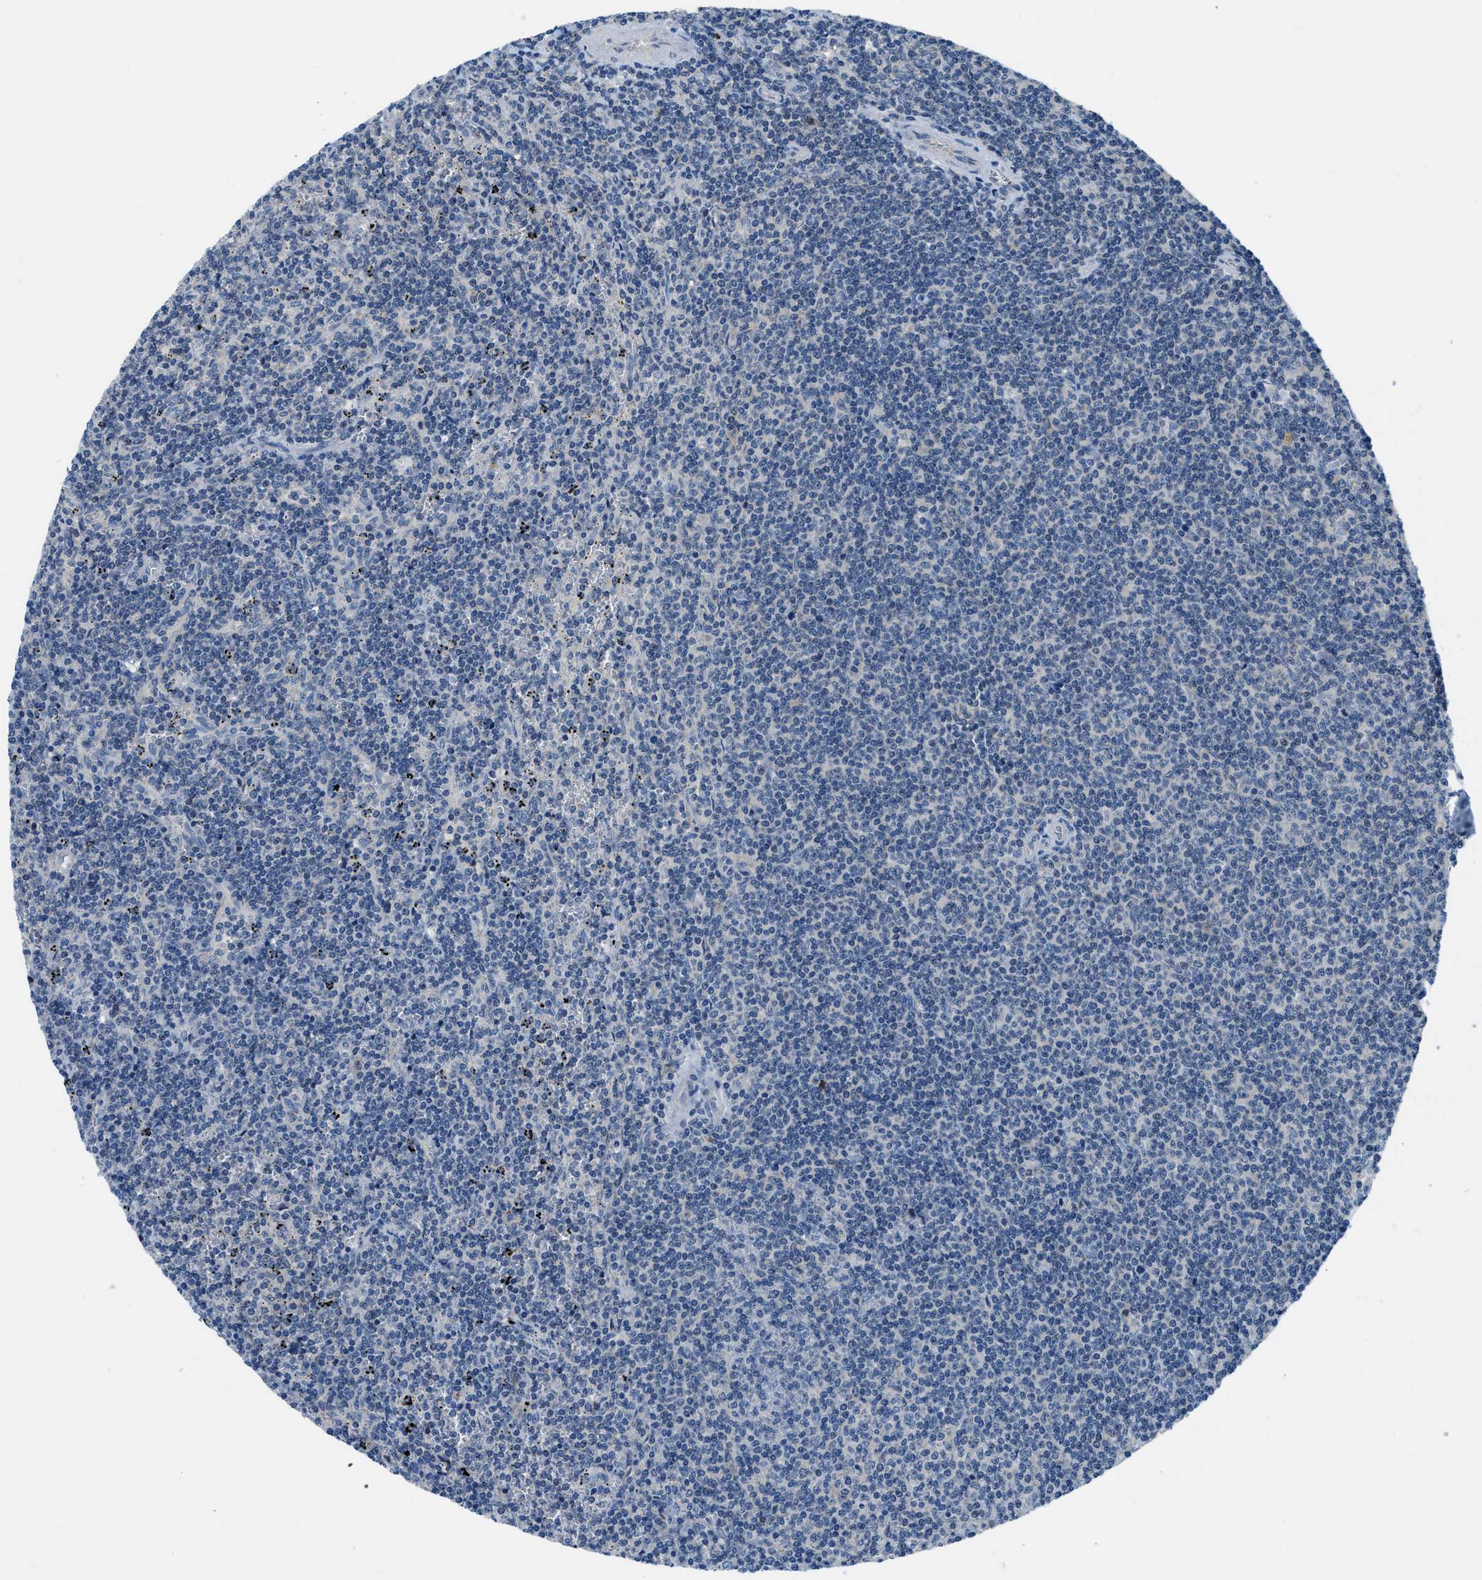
{"staining": {"intensity": "negative", "quantity": "none", "location": "none"}, "tissue": "lymphoma", "cell_type": "Tumor cells", "image_type": "cancer", "snomed": [{"axis": "morphology", "description": "Malignant lymphoma, non-Hodgkin's type, Low grade"}, {"axis": "topography", "description": "Spleen"}], "caption": "High power microscopy micrograph of an immunohistochemistry (IHC) image of low-grade malignant lymphoma, non-Hodgkin's type, revealing no significant positivity in tumor cells.", "gene": "PFKP", "patient": {"sex": "female", "age": 50}}